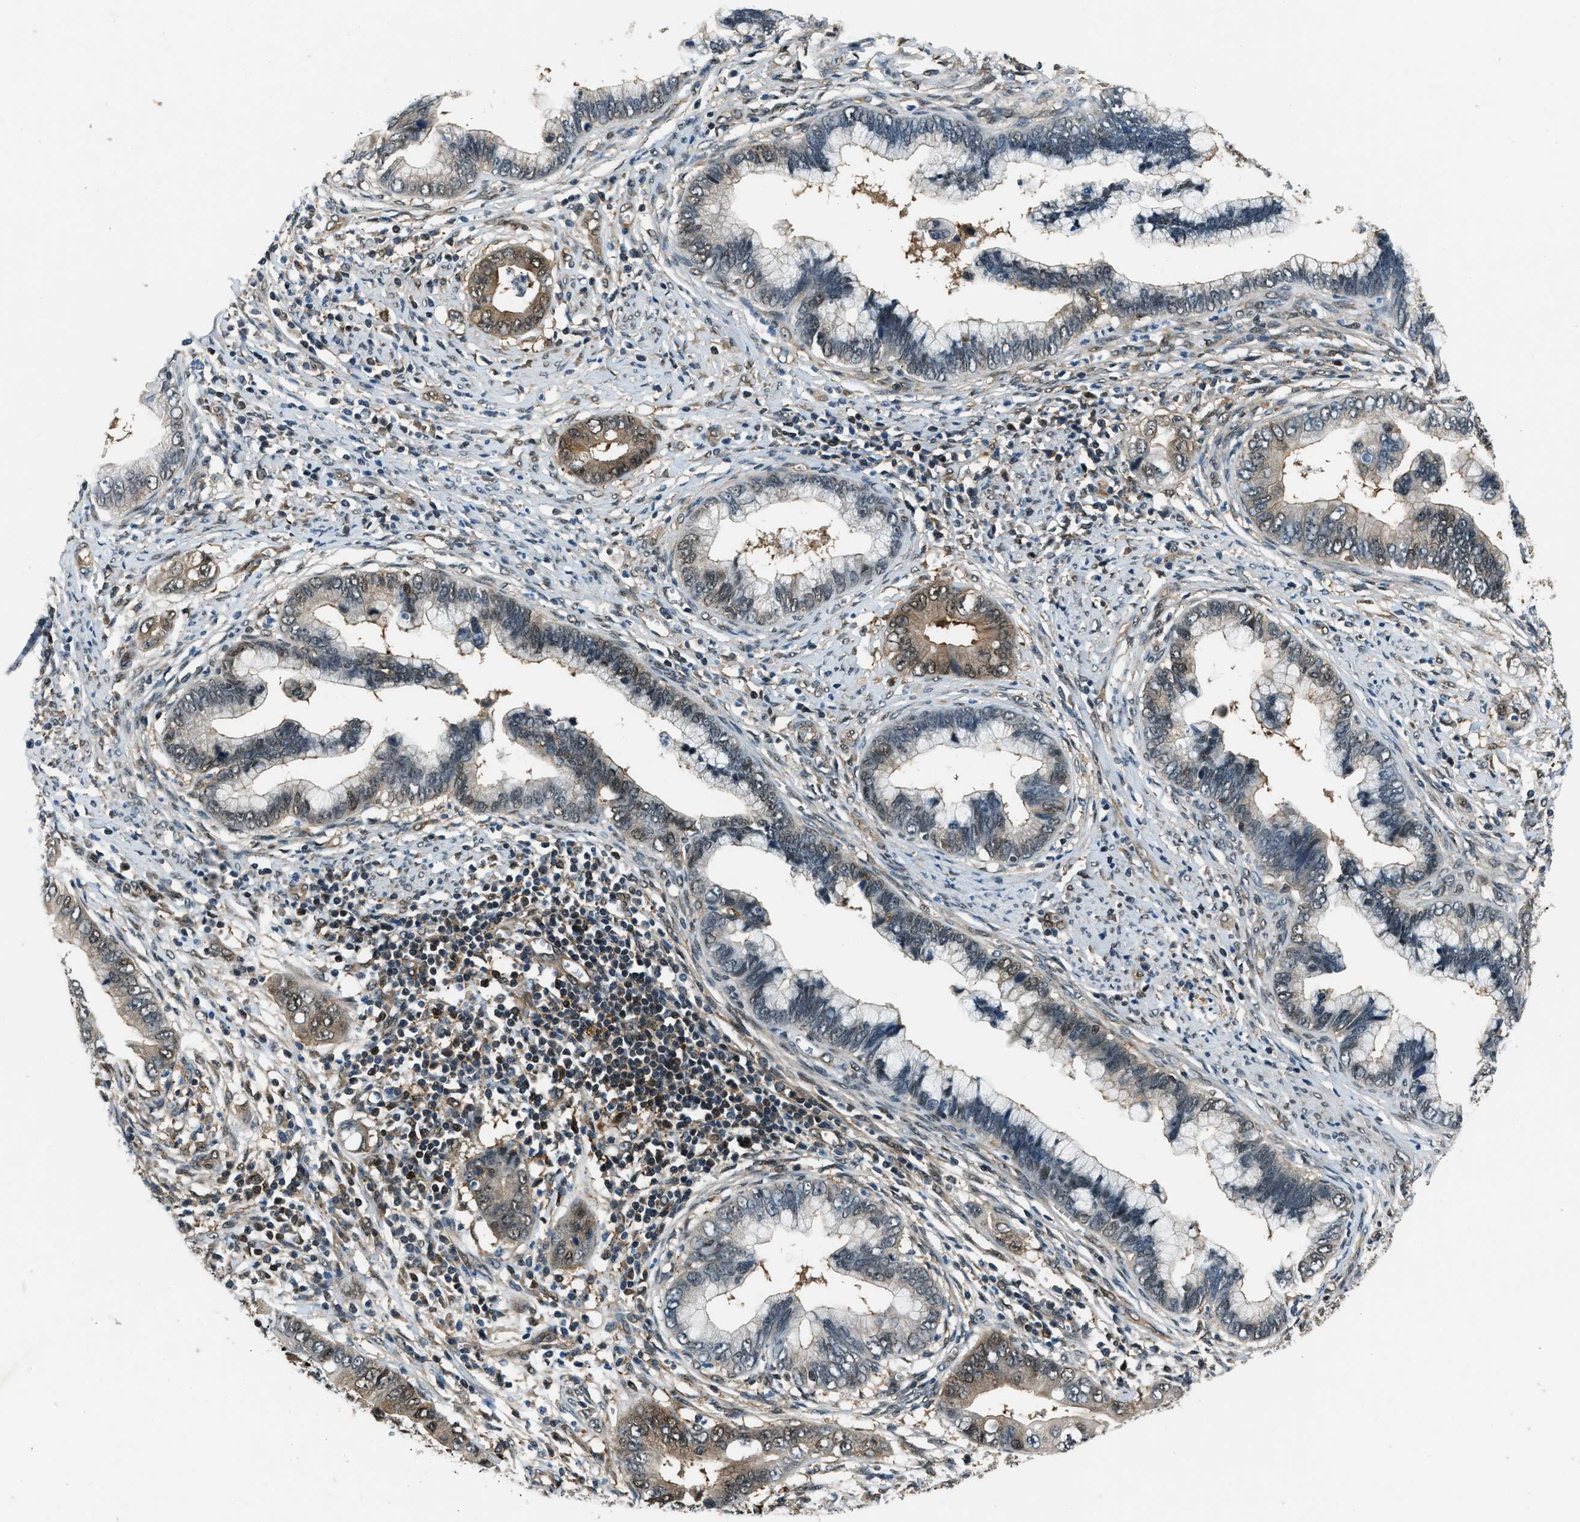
{"staining": {"intensity": "moderate", "quantity": "<25%", "location": "cytoplasmic/membranous,nuclear"}, "tissue": "cervical cancer", "cell_type": "Tumor cells", "image_type": "cancer", "snomed": [{"axis": "morphology", "description": "Adenocarcinoma, NOS"}, {"axis": "topography", "description": "Cervix"}], "caption": "High-magnification brightfield microscopy of cervical cancer stained with DAB (brown) and counterstained with hematoxylin (blue). tumor cells exhibit moderate cytoplasmic/membranous and nuclear expression is identified in approximately<25% of cells.", "gene": "NUDCD3", "patient": {"sex": "female", "age": 44}}